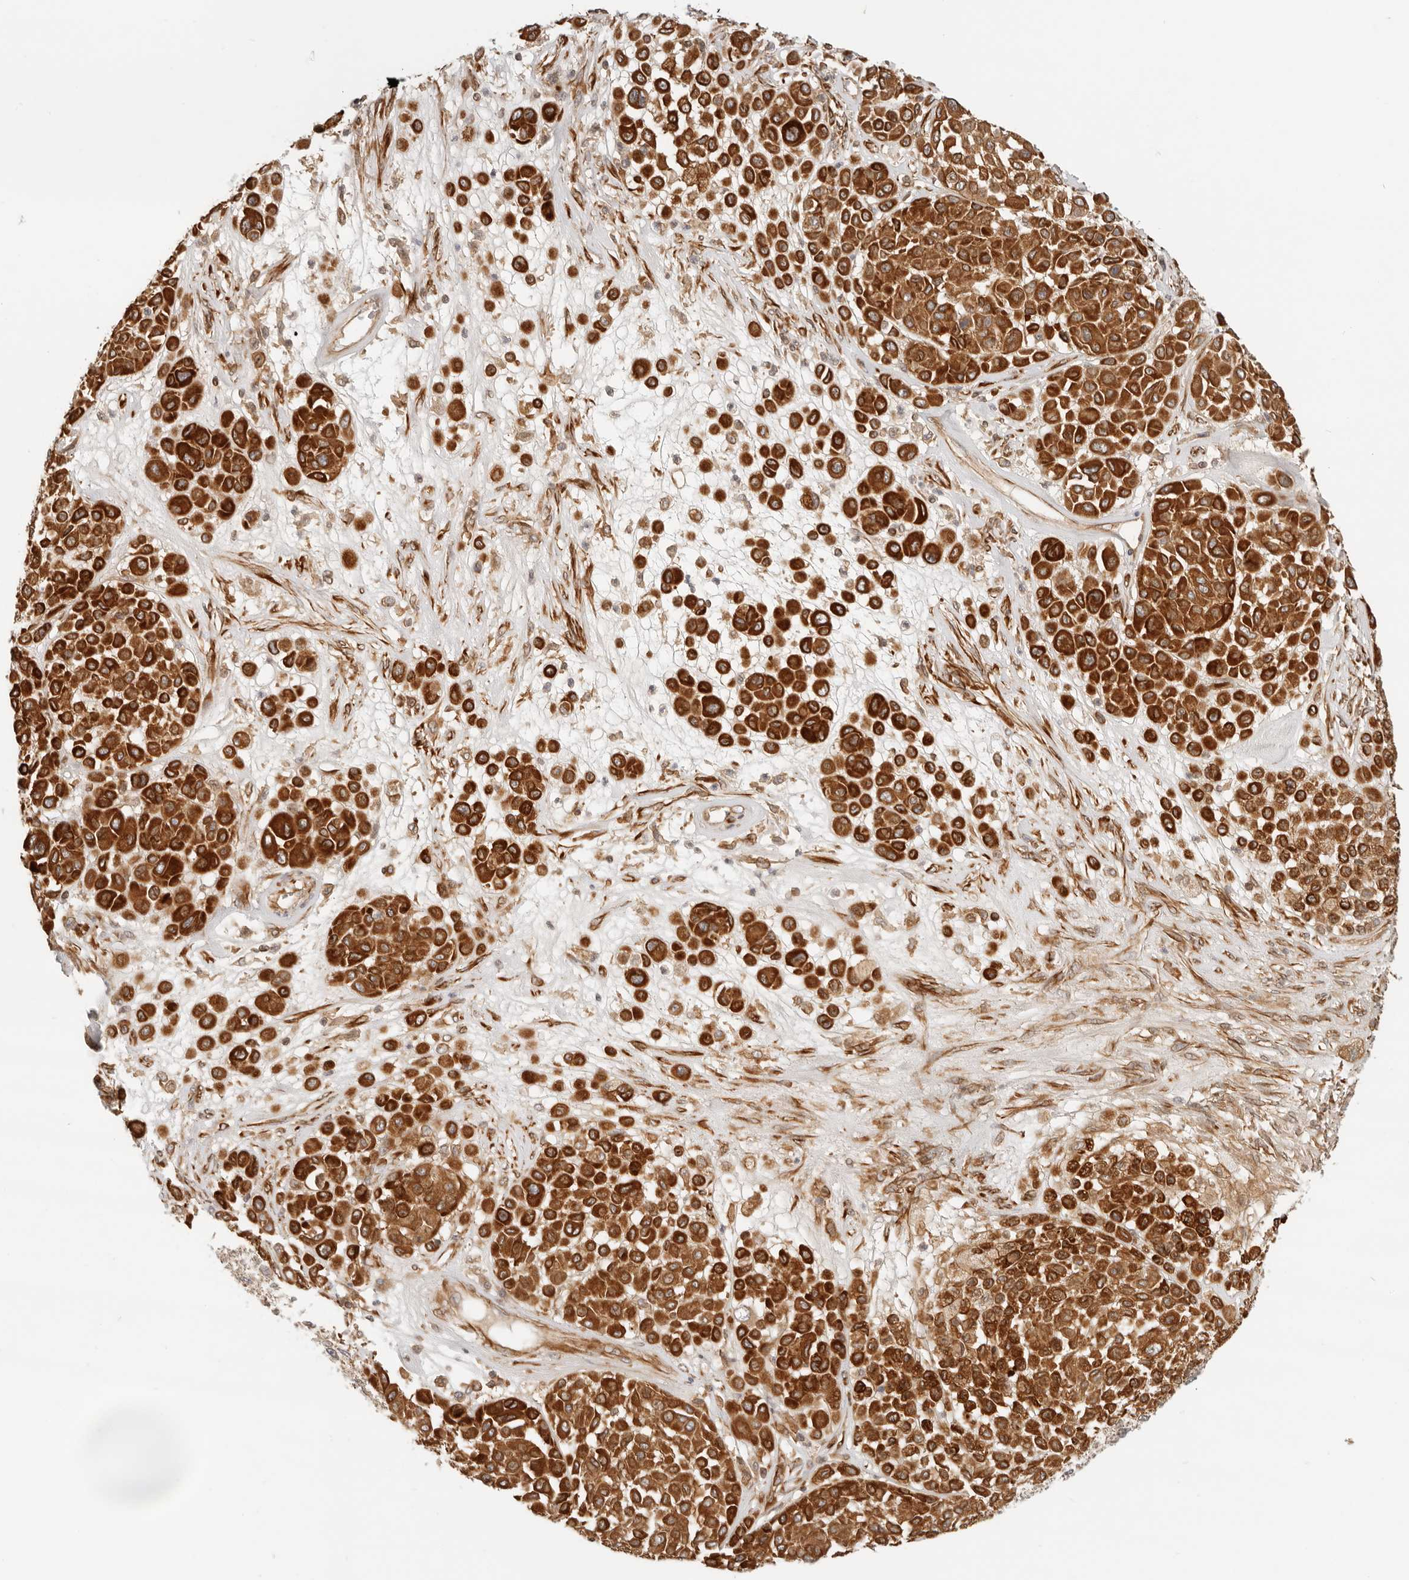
{"staining": {"intensity": "strong", "quantity": ">75%", "location": "cytoplasmic/membranous"}, "tissue": "melanoma", "cell_type": "Tumor cells", "image_type": "cancer", "snomed": [{"axis": "morphology", "description": "Malignant melanoma, Metastatic site"}, {"axis": "topography", "description": "Soft tissue"}], "caption": "Melanoma tissue shows strong cytoplasmic/membranous staining in approximately >75% of tumor cells (Brightfield microscopy of DAB IHC at high magnification).", "gene": "UFSP1", "patient": {"sex": "male", "age": 41}}